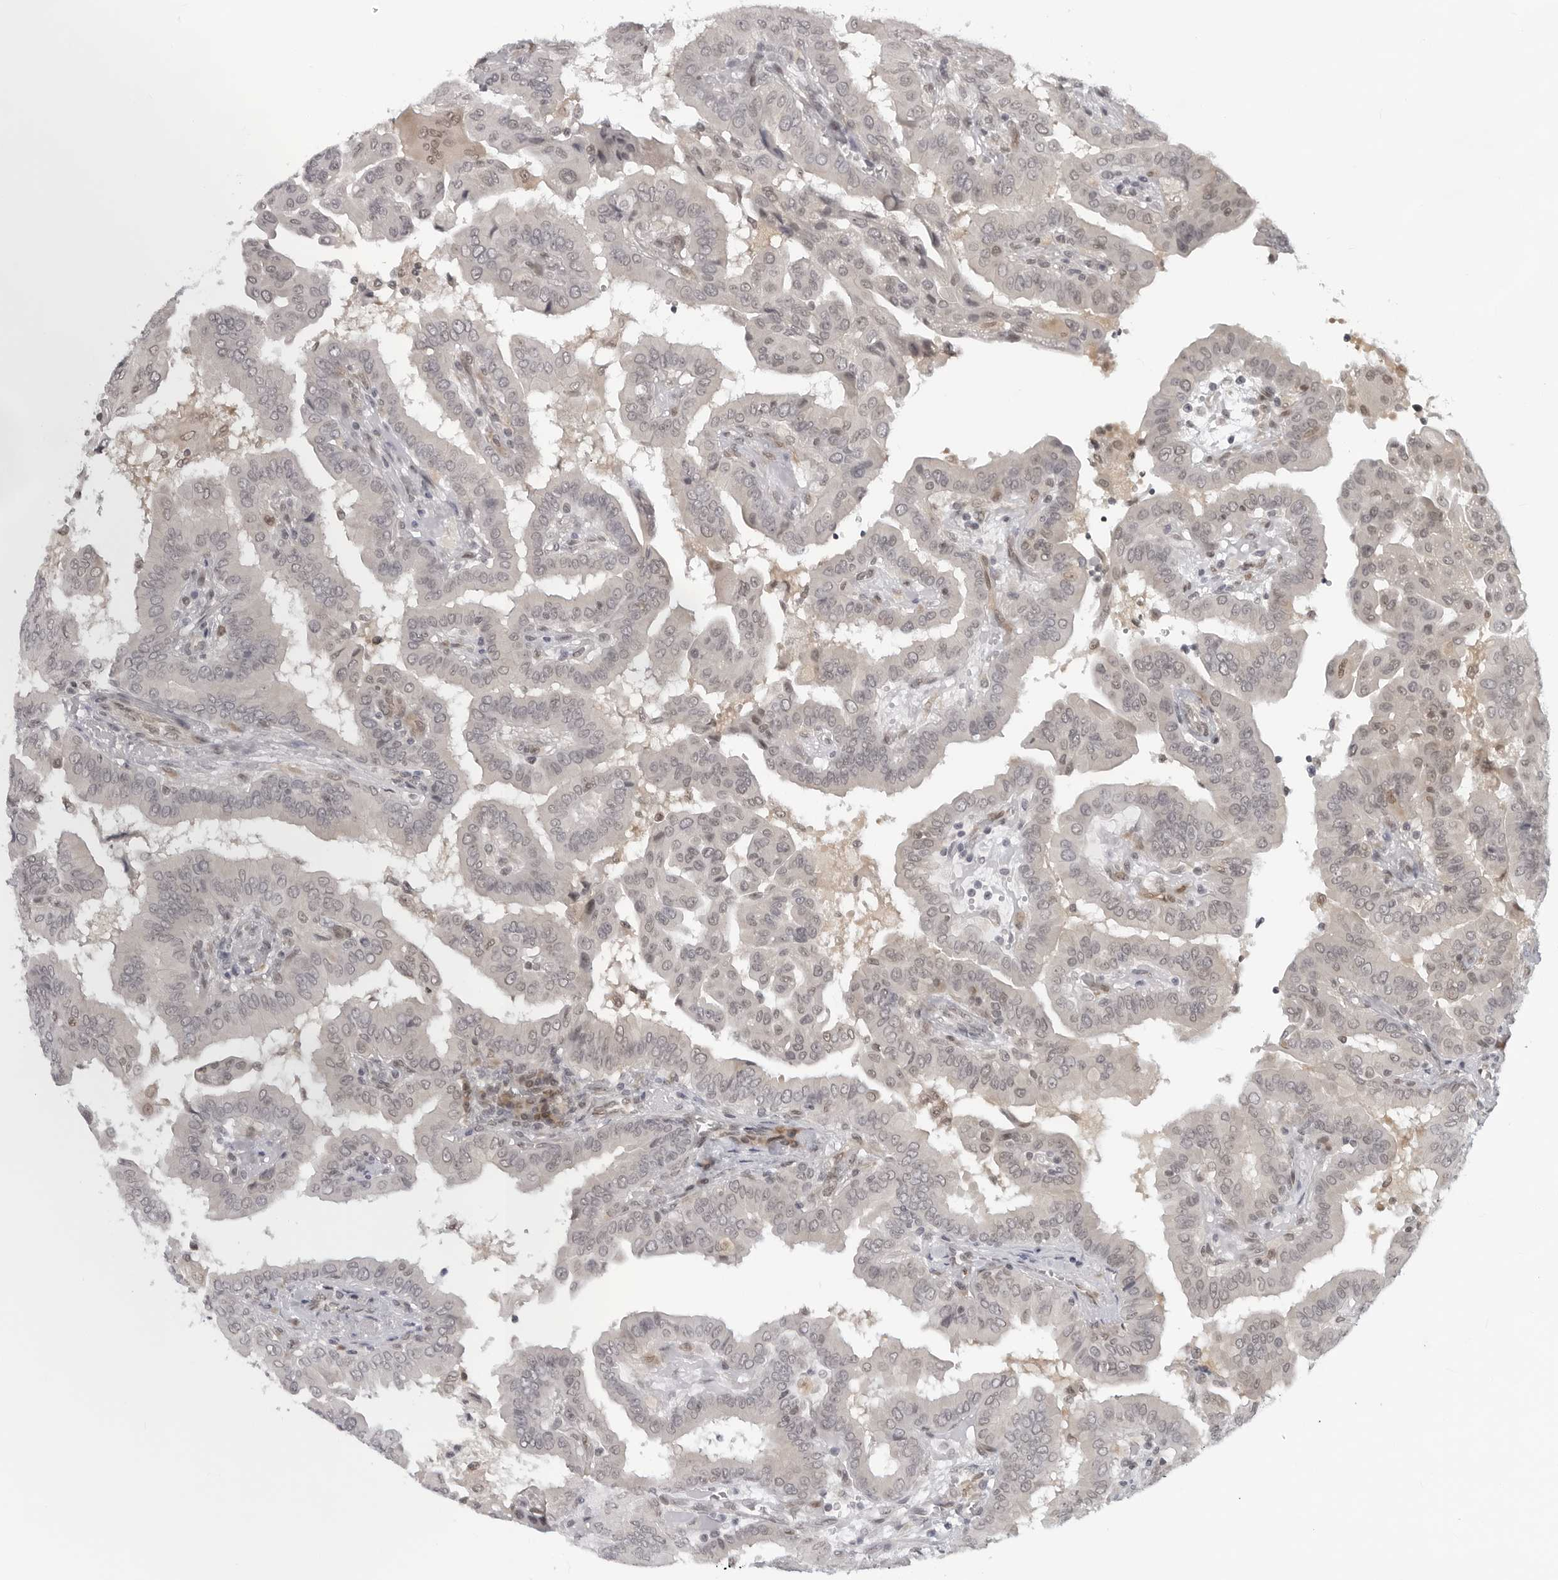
{"staining": {"intensity": "negative", "quantity": "none", "location": "none"}, "tissue": "thyroid cancer", "cell_type": "Tumor cells", "image_type": "cancer", "snomed": [{"axis": "morphology", "description": "Papillary adenocarcinoma, NOS"}, {"axis": "topography", "description": "Thyroid gland"}], "caption": "IHC of thyroid papillary adenocarcinoma displays no expression in tumor cells. Brightfield microscopy of immunohistochemistry stained with DAB (3,3'-diaminobenzidine) (brown) and hematoxylin (blue), captured at high magnification.", "gene": "CASP7", "patient": {"sex": "male", "age": 33}}